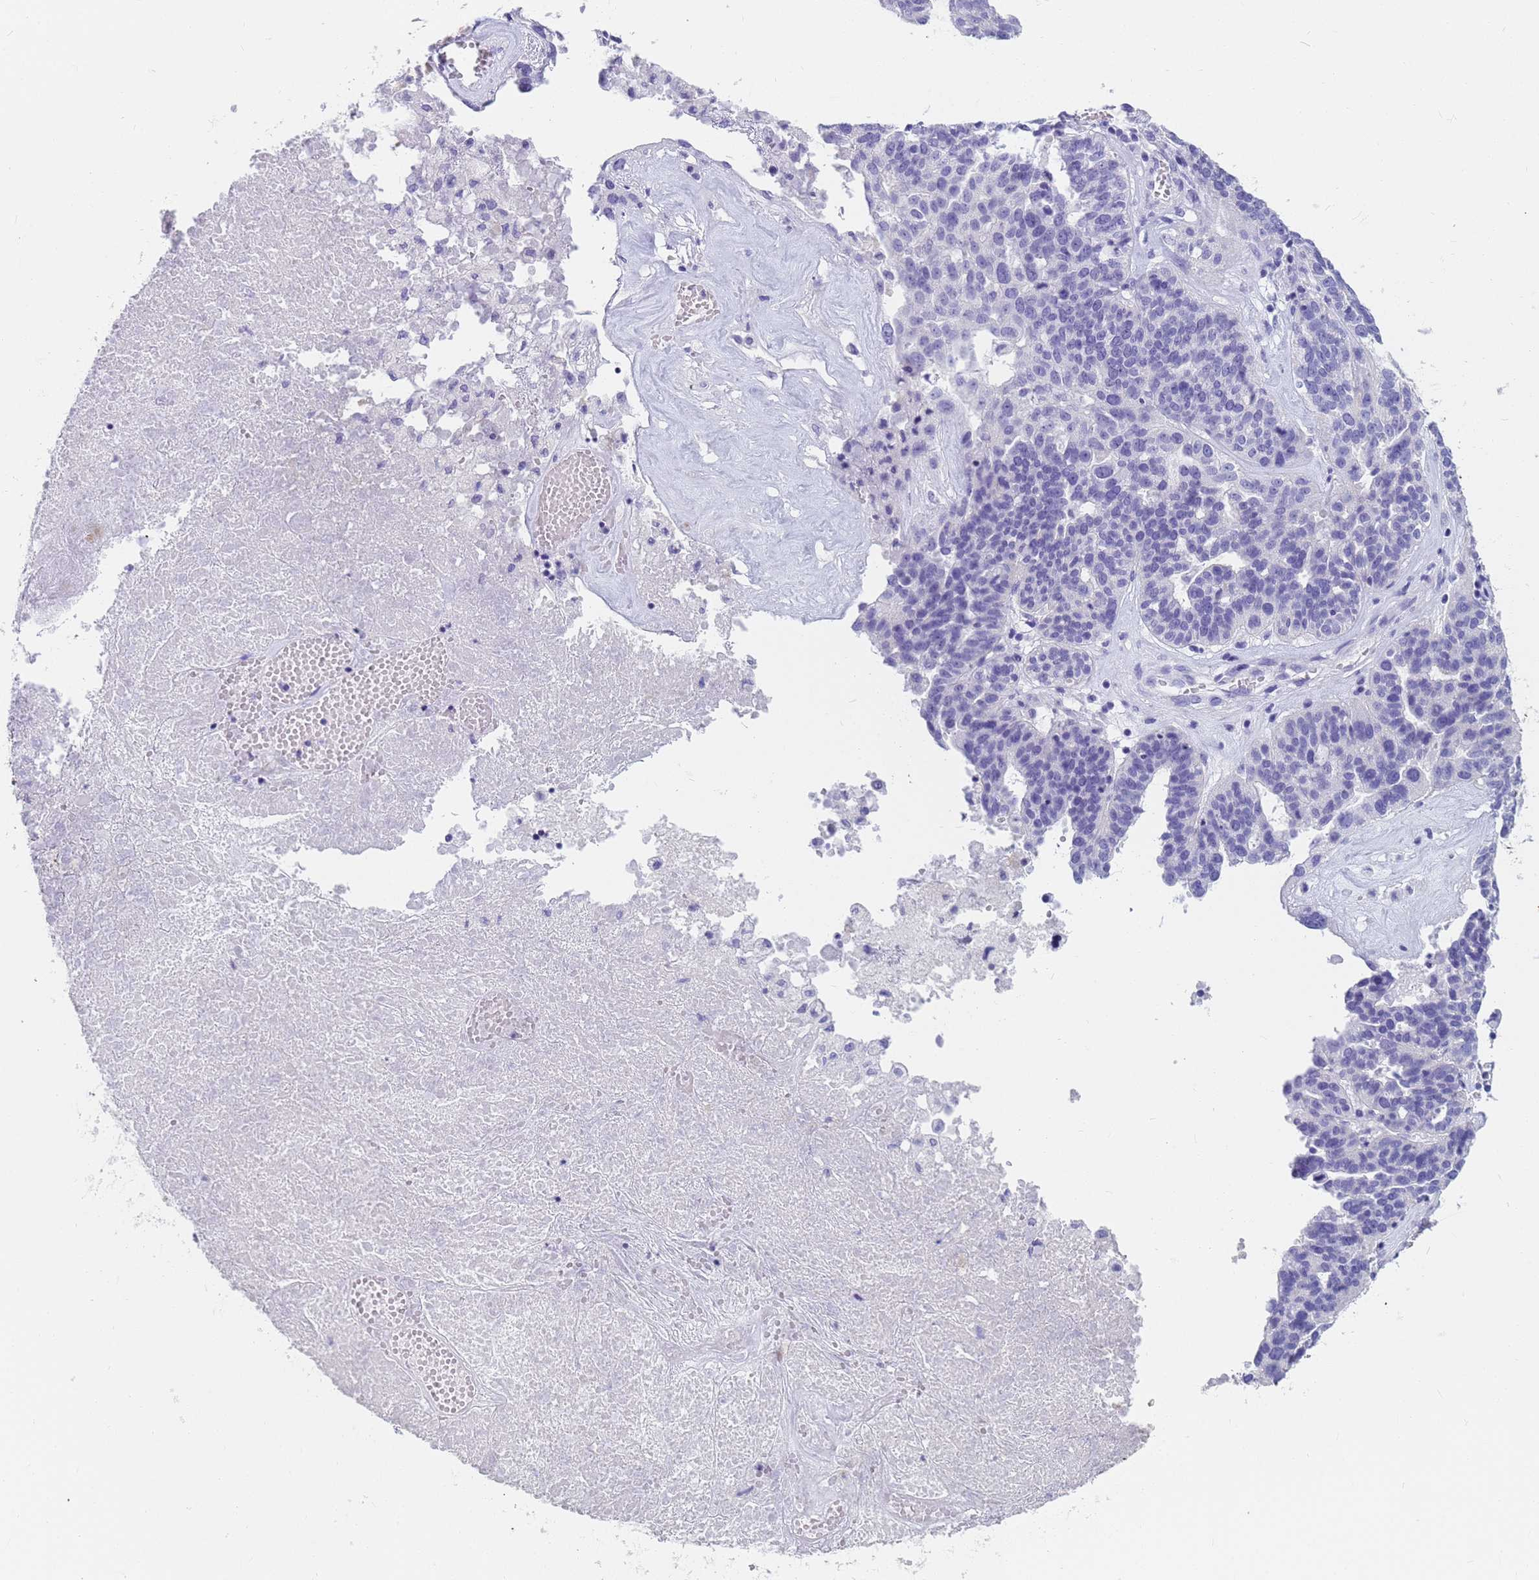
{"staining": {"intensity": "negative", "quantity": "none", "location": "none"}, "tissue": "ovarian cancer", "cell_type": "Tumor cells", "image_type": "cancer", "snomed": [{"axis": "morphology", "description": "Cystadenocarcinoma, serous, NOS"}, {"axis": "topography", "description": "Ovary"}], "caption": "Protein analysis of ovarian serous cystadenocarcinoma reveals no significant positivity in tumor cells. (DAB (3,3'-diaminobenzidine) immunohistochemistry (IHC), high magnification).", "gene": "RNASE2", "patient": {"sex": "female", "age": 59}}